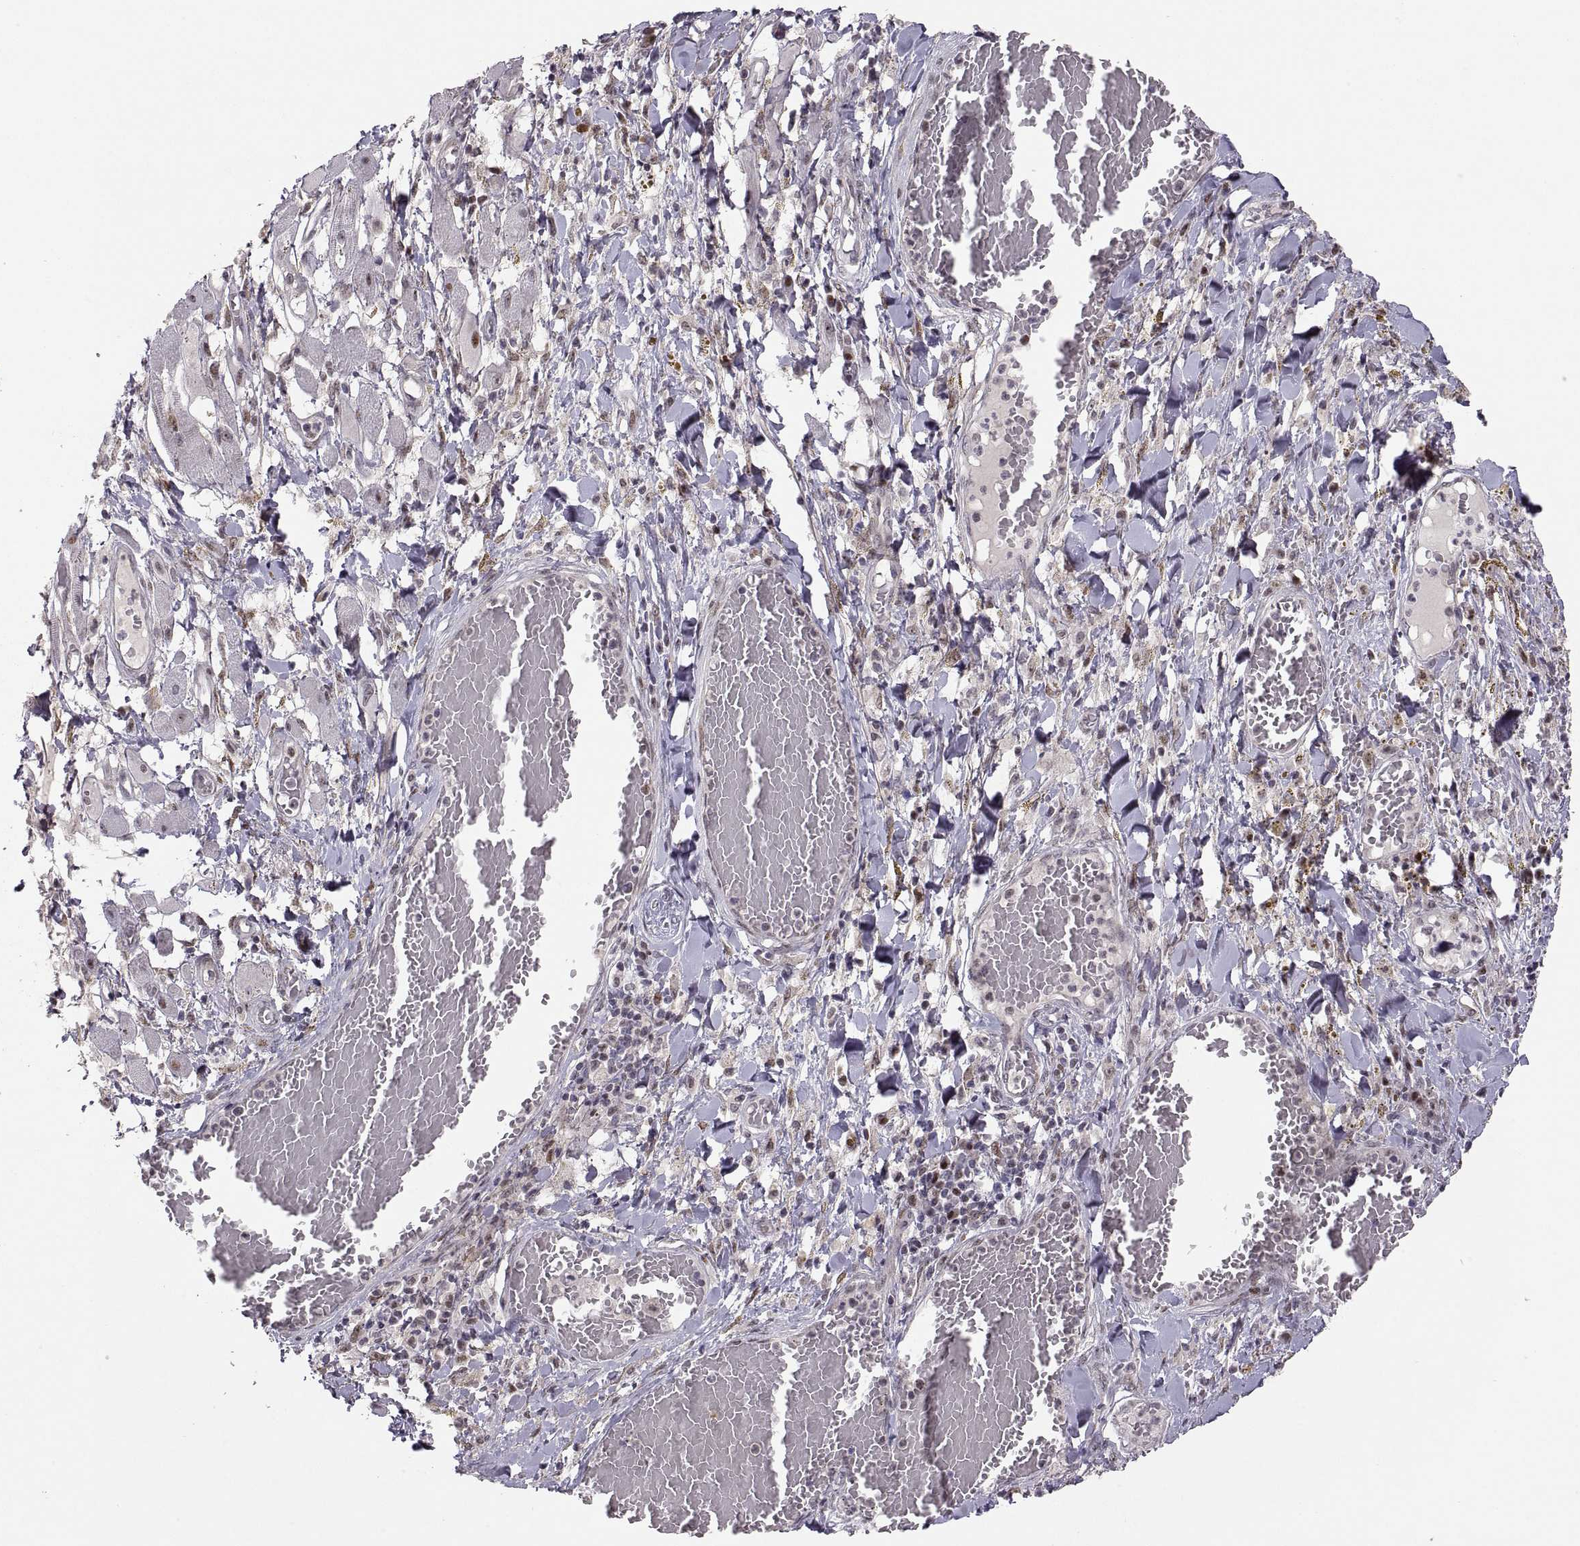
{"staining": {"intensity": "negative", "quantity": "none", "location": "none"}, "tissue": "melanoma", "cell_type": "Tumor cells", "image_type": "cancer", "snomed": [{"axis": "morphology", "description": "Malignant melanoma, NOS"}, {"axis": "topography", "description": "Skin"}], "caption": "Tumor cells show no significant staining in malignant melanoma.", "gene": "SNAI1", "patient": {"sex": "female", "age": 91}}